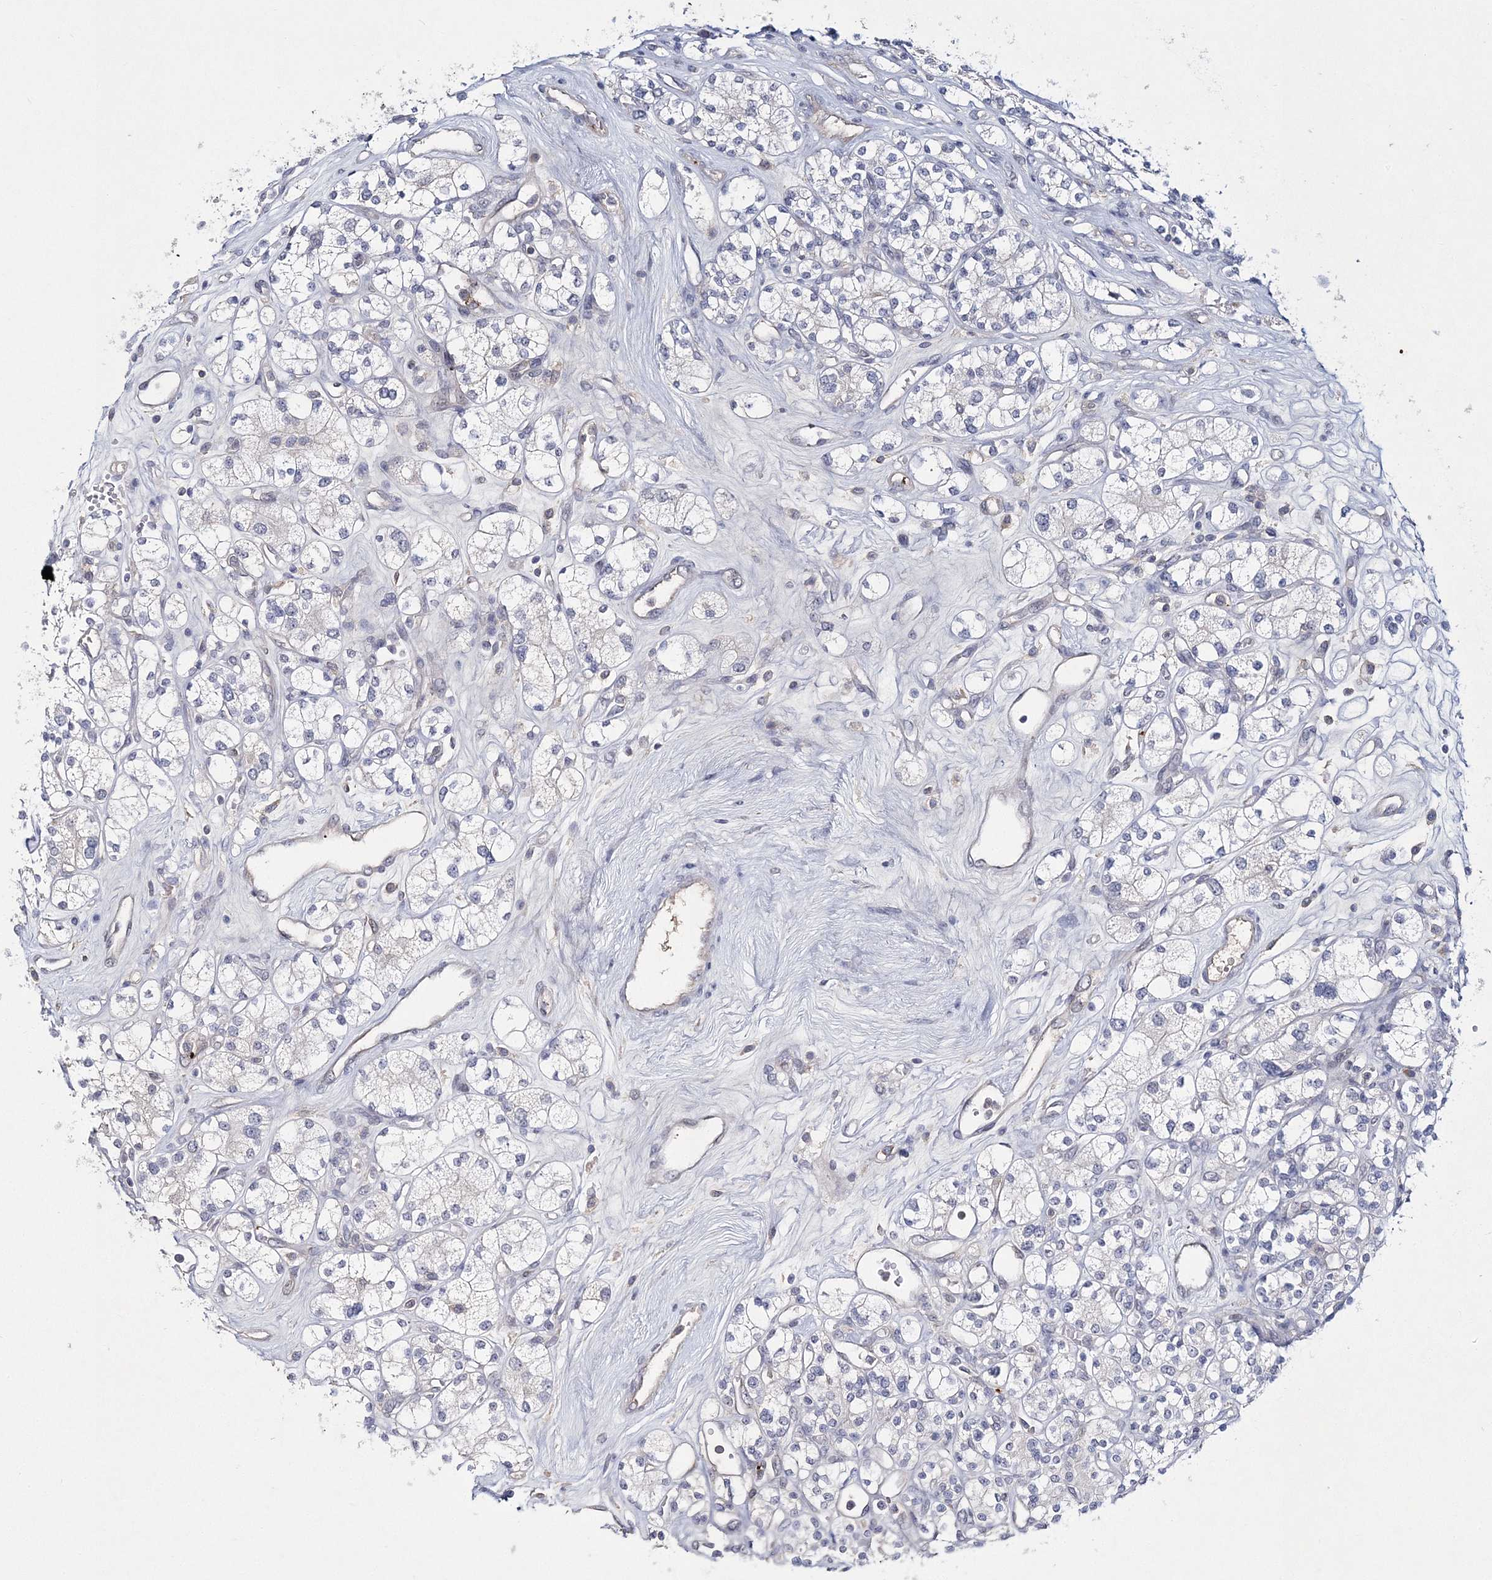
{"staining": {"intensity": "negative", "quantity": "none", "location": "none"}, "tissue": "renal cancer", "cell_type": "Tumor cells", "image_type": "cancer", "snomed": [{"axis": "morphology", "description": "Adenocarcinoma, NOS"}, {"axis": "topography", "description": "Kidney"}], "caption": "A histopathology image of human renal adenocarcinoma is negative for staining in tumor cells.", "gene": "MYOZ2", "patient": {"sex": "male", "age": 77}}